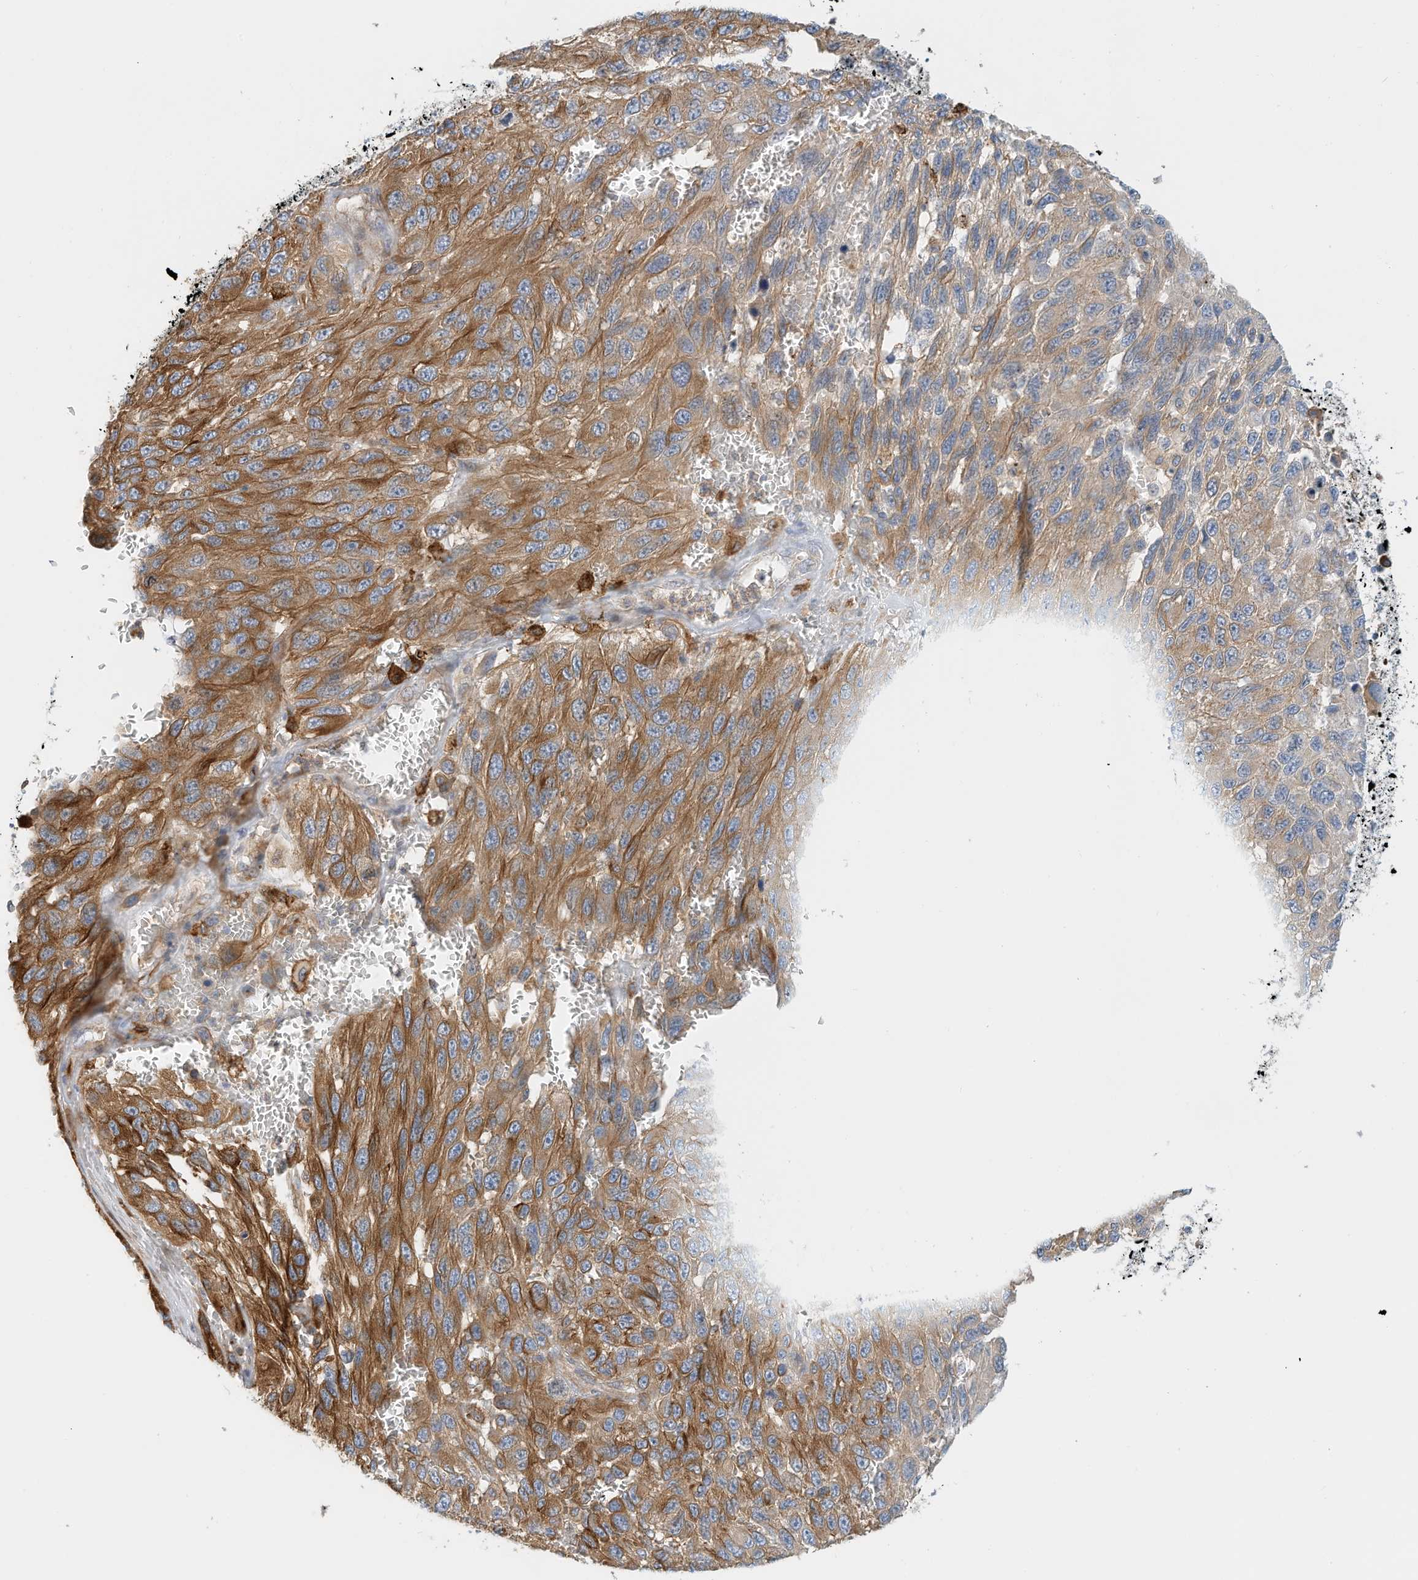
{"staining": {"intensity": "moderate", "quantity": "25%-75%", "location": "cytoplasmic/membranous"}, "tissue": "melanoma", "cell_type": "Tumor cells", "image_type": "cancer", "snomed": [{"axis": "morphology", "description": "Malignant melanoma, NOS"}, {"axis": "topography", "description": "Skin"}], "caption": "Protein staining displays moderate cytoplasmic/membranous staining in approximately 25%-75% of tumor cells in malignant melanoma. (Brightfield microscopy of DAB IHC at high magnification).", "gene": "MICAL1", "patient": {"sex": "female", "age": 96}}